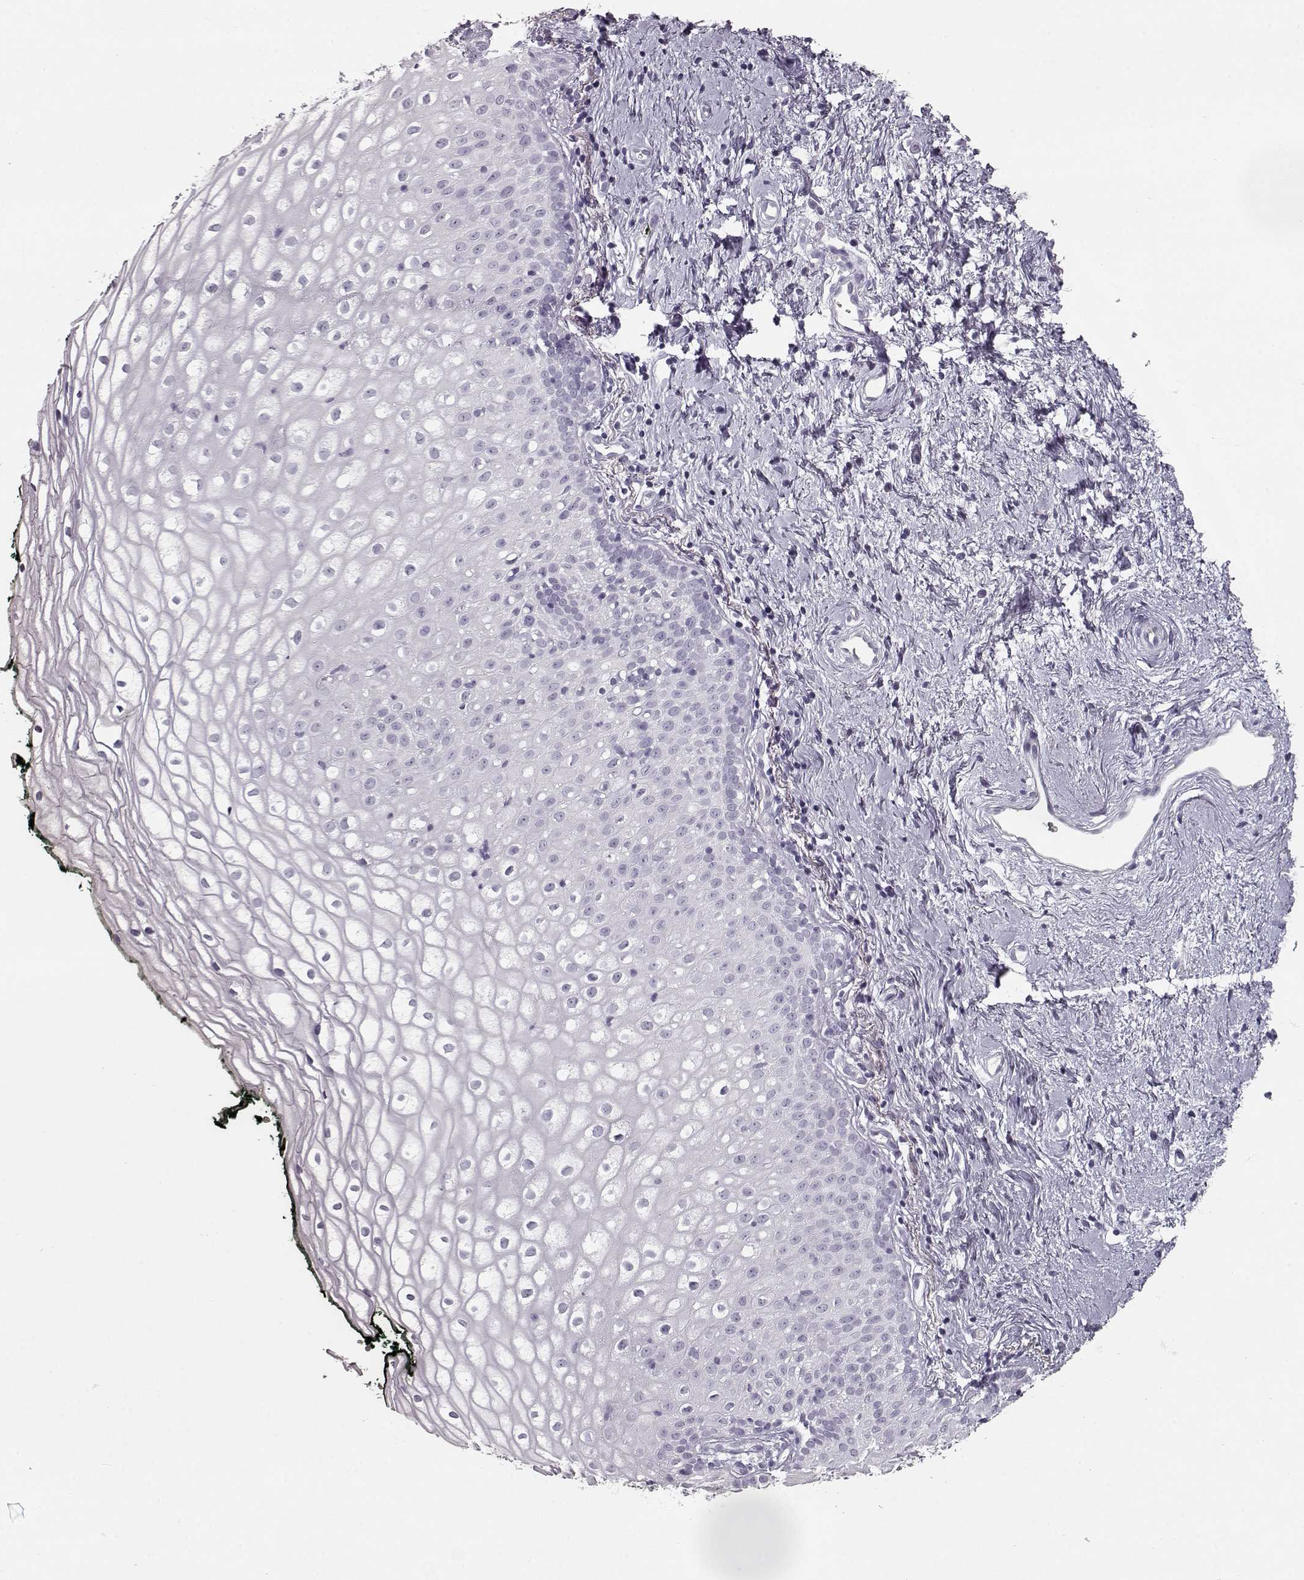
{"staining": {"intensity": "negative", "quantity": "none", "location": "none"}, "tissue": "vagina", "cell_type": "Squamous epithelial cells", "image_type": "normal", "snomed": [{"axis": "morphology", "description": "Normal tissue, NOS"}, {"axis": "topography", "description": "Vagina"}], "caption": "This photomicrograph is of benign vagina stained with immunohistochemistry to label a protein in brown with the nuclei are counter-stained blue. There is no staining in squamous epithelial cells.", "gene": "CCL19", "patient": {"sex": "female", "age": 47}}